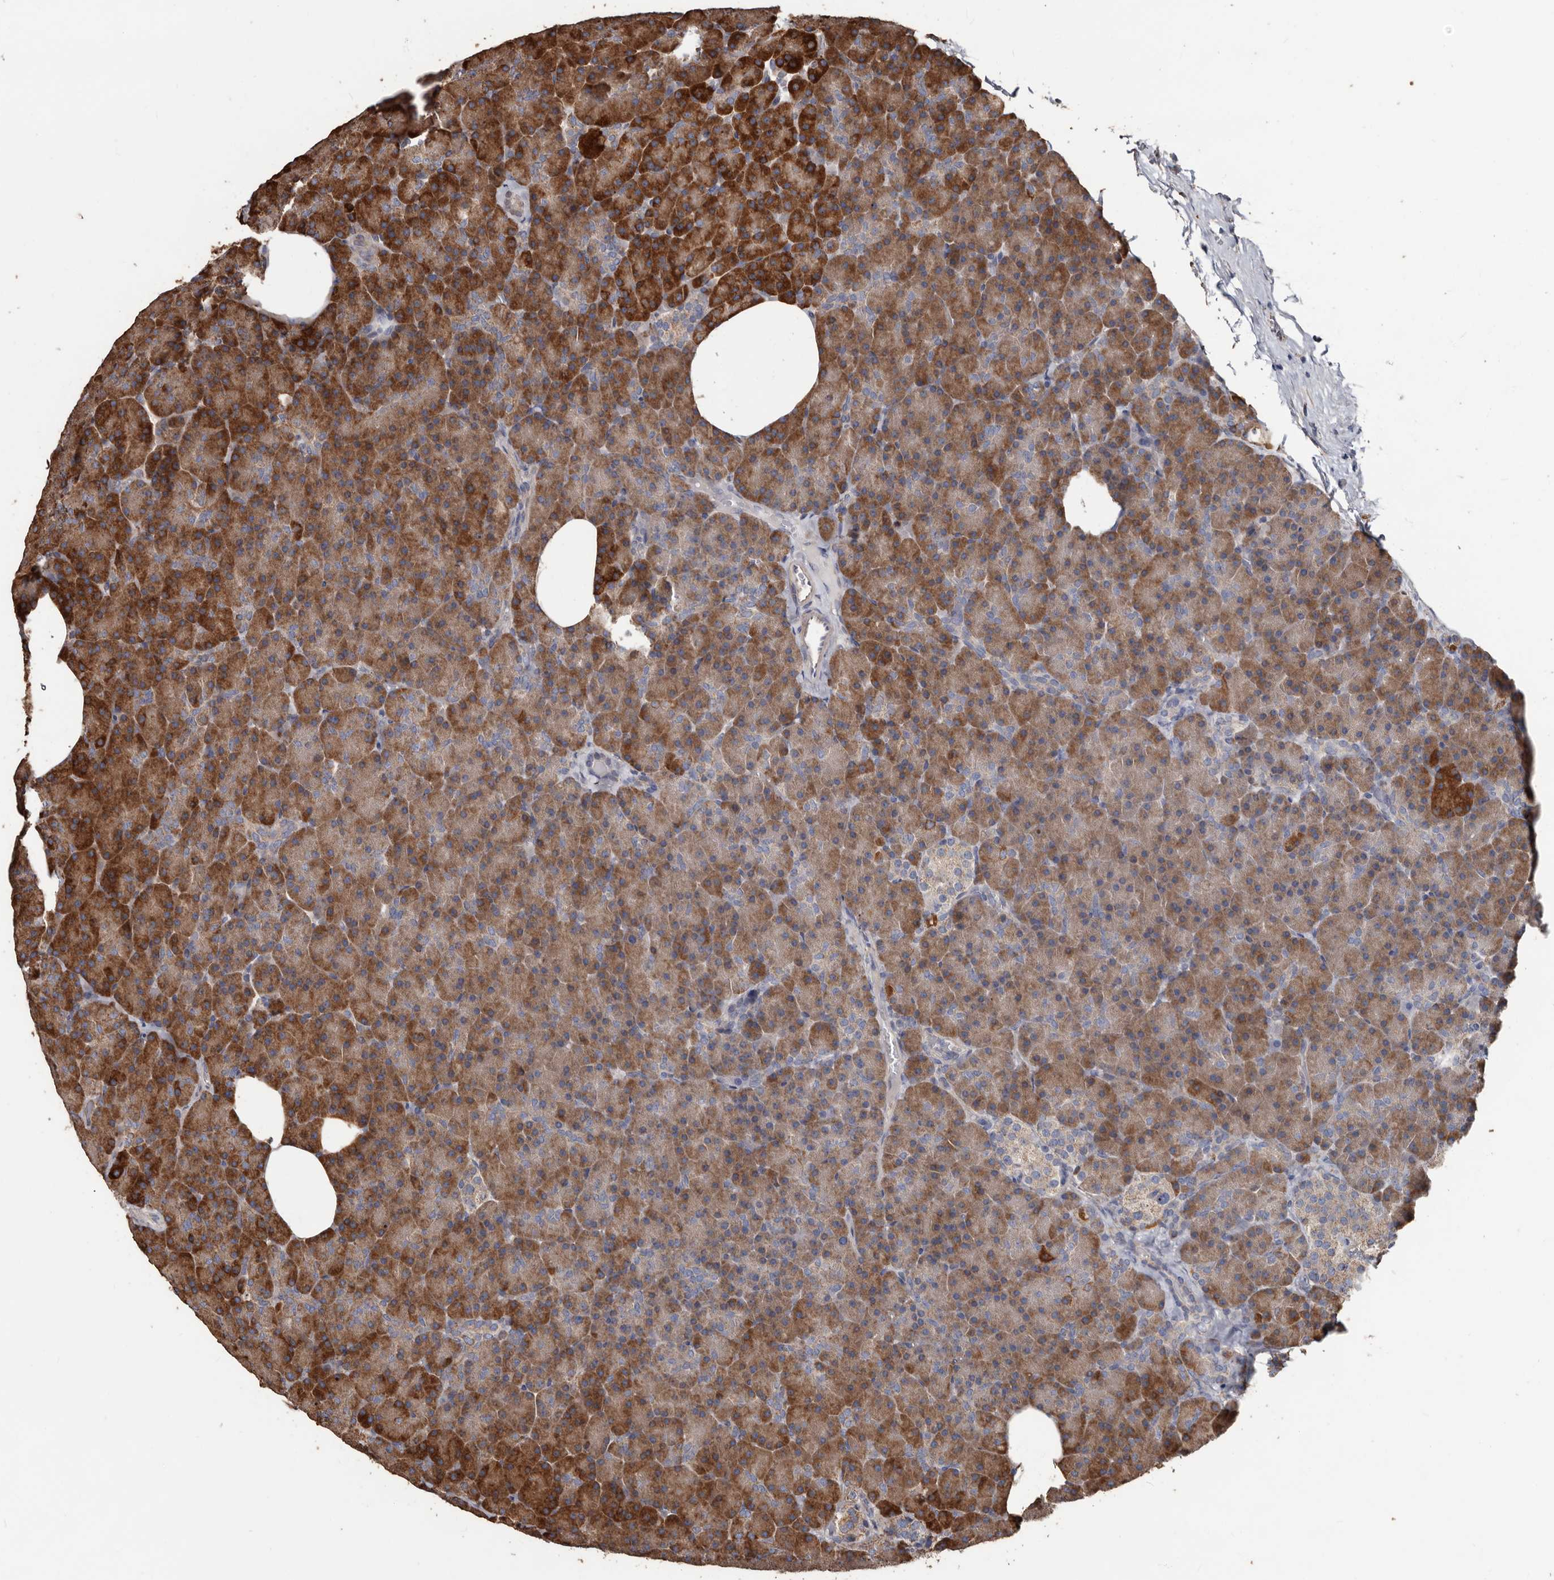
{"staining": {"intensity": "moderate", "quantity": "25%-75%", "location": "cytoplasmic/membranous"}, "tissue": "pancreas", "cell_type": "Exocrine glandular cells", "image_type": "normal", "snomed": [{"axis": "morphology", "description": "Normal tissue, NOS"}, {"axis": "morphology", "description": "Carcinoid, malignant, NOS"}, {"axis": "topography", "description": "Pancreas"}], "caption": "There is medium levels of moderate cytoplasmic/membranous positivity in exocrine glandular cells of normal pancreas, as demonstrated by immunohistochemical staining (brown color).", "gene": "OSGIN2", "patient": {"sex": "female", "age": 35}}